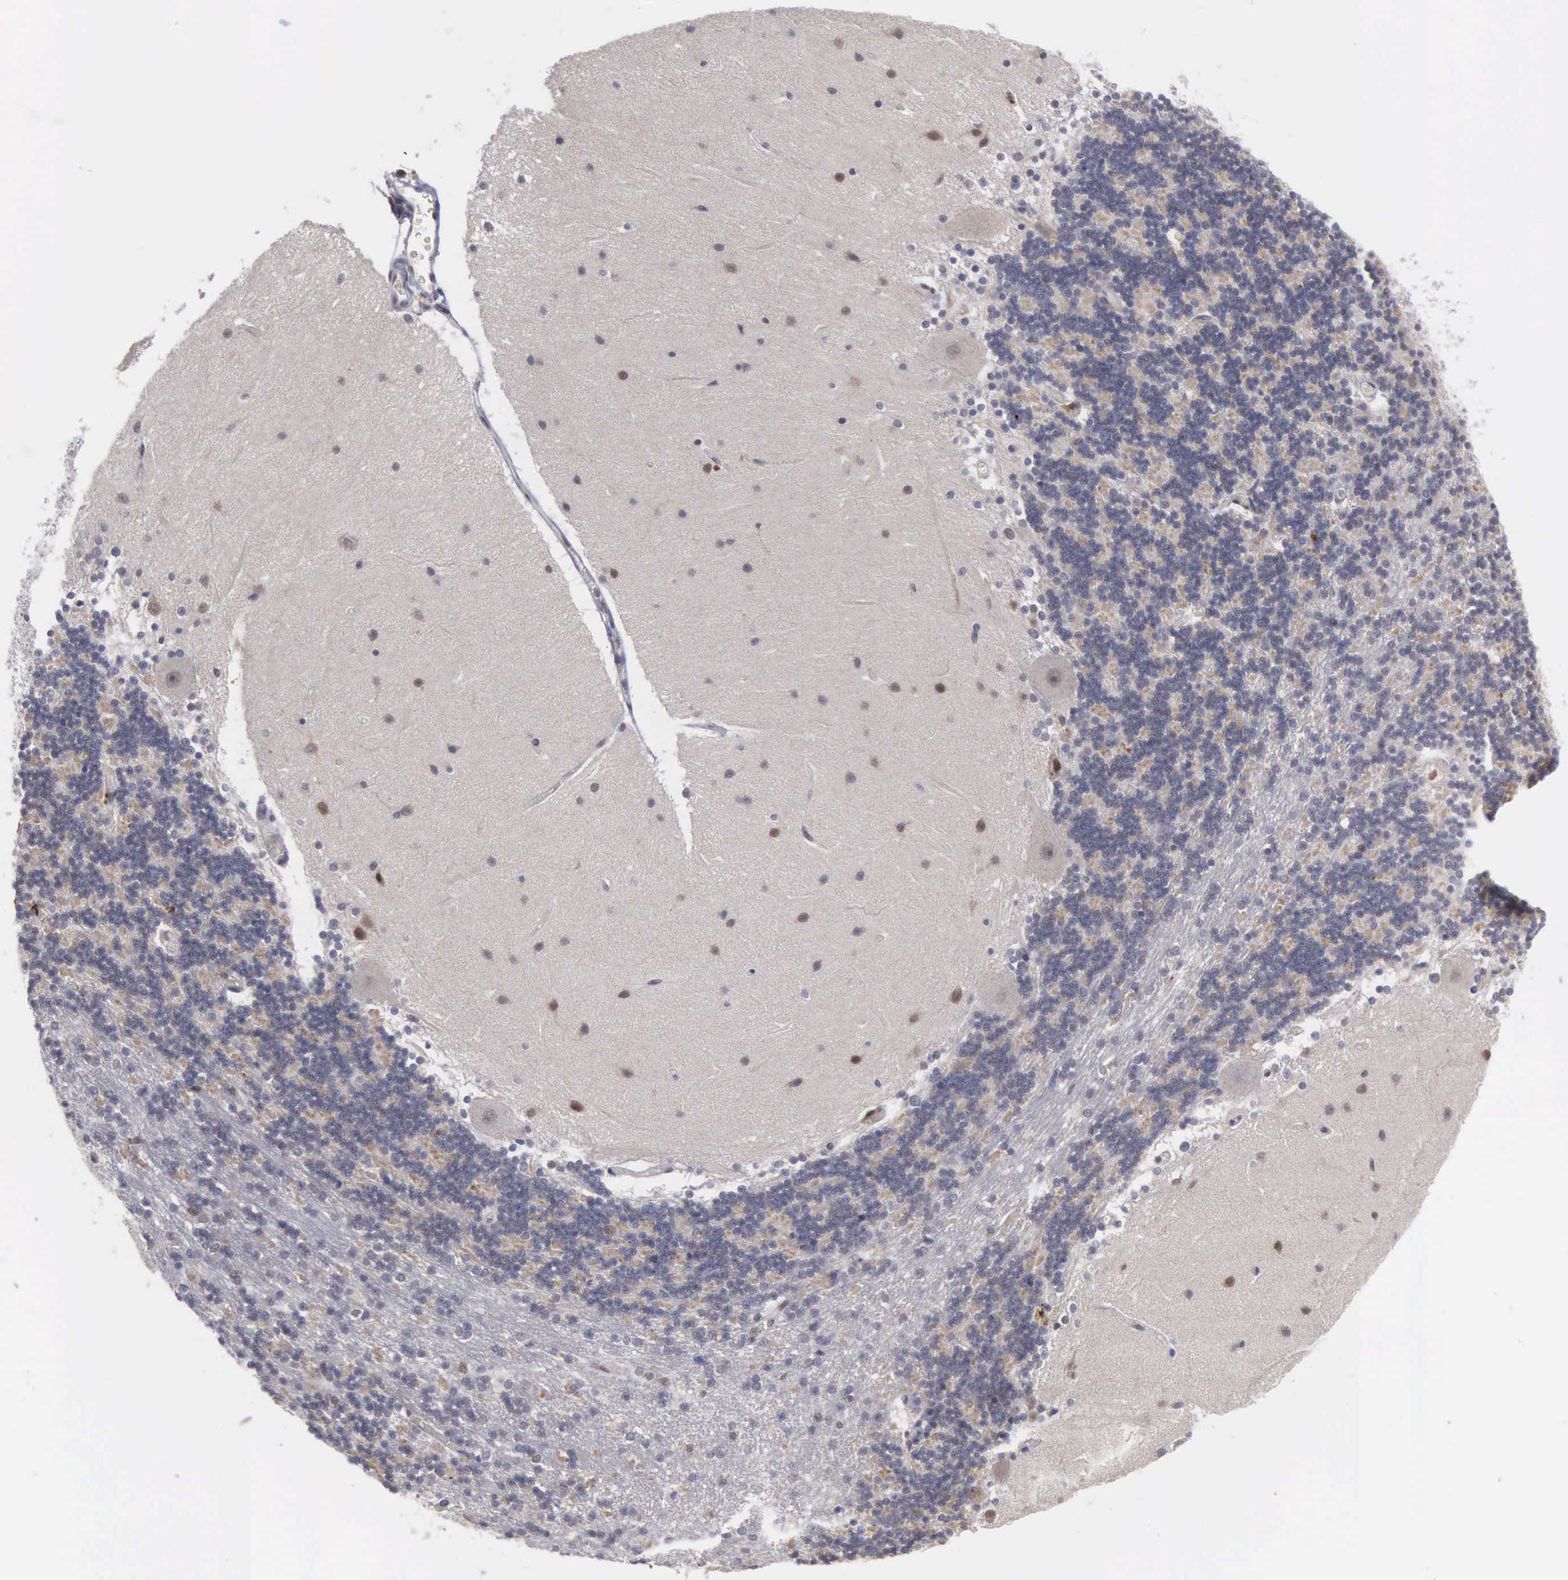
{"staining": {"intensity": "weak", "quantity": "<25%", "location": "nuclear"}, "tissue": "cerebellum", "cell_type": "Cells in granular layer", "image_type": "normal", "snomed": [{"axis": "morphology", "description": "Normal tissue, NOS"}, {"axis": "topography", "description": "Cerebellum"}], "caption": "The immunohistochemistry (IHC) photomicrograph has no significant positivity in cells in granular layer of cerebellum.", "gene": "TRMT5", "patient": {"sex": "female", "age": 54}}